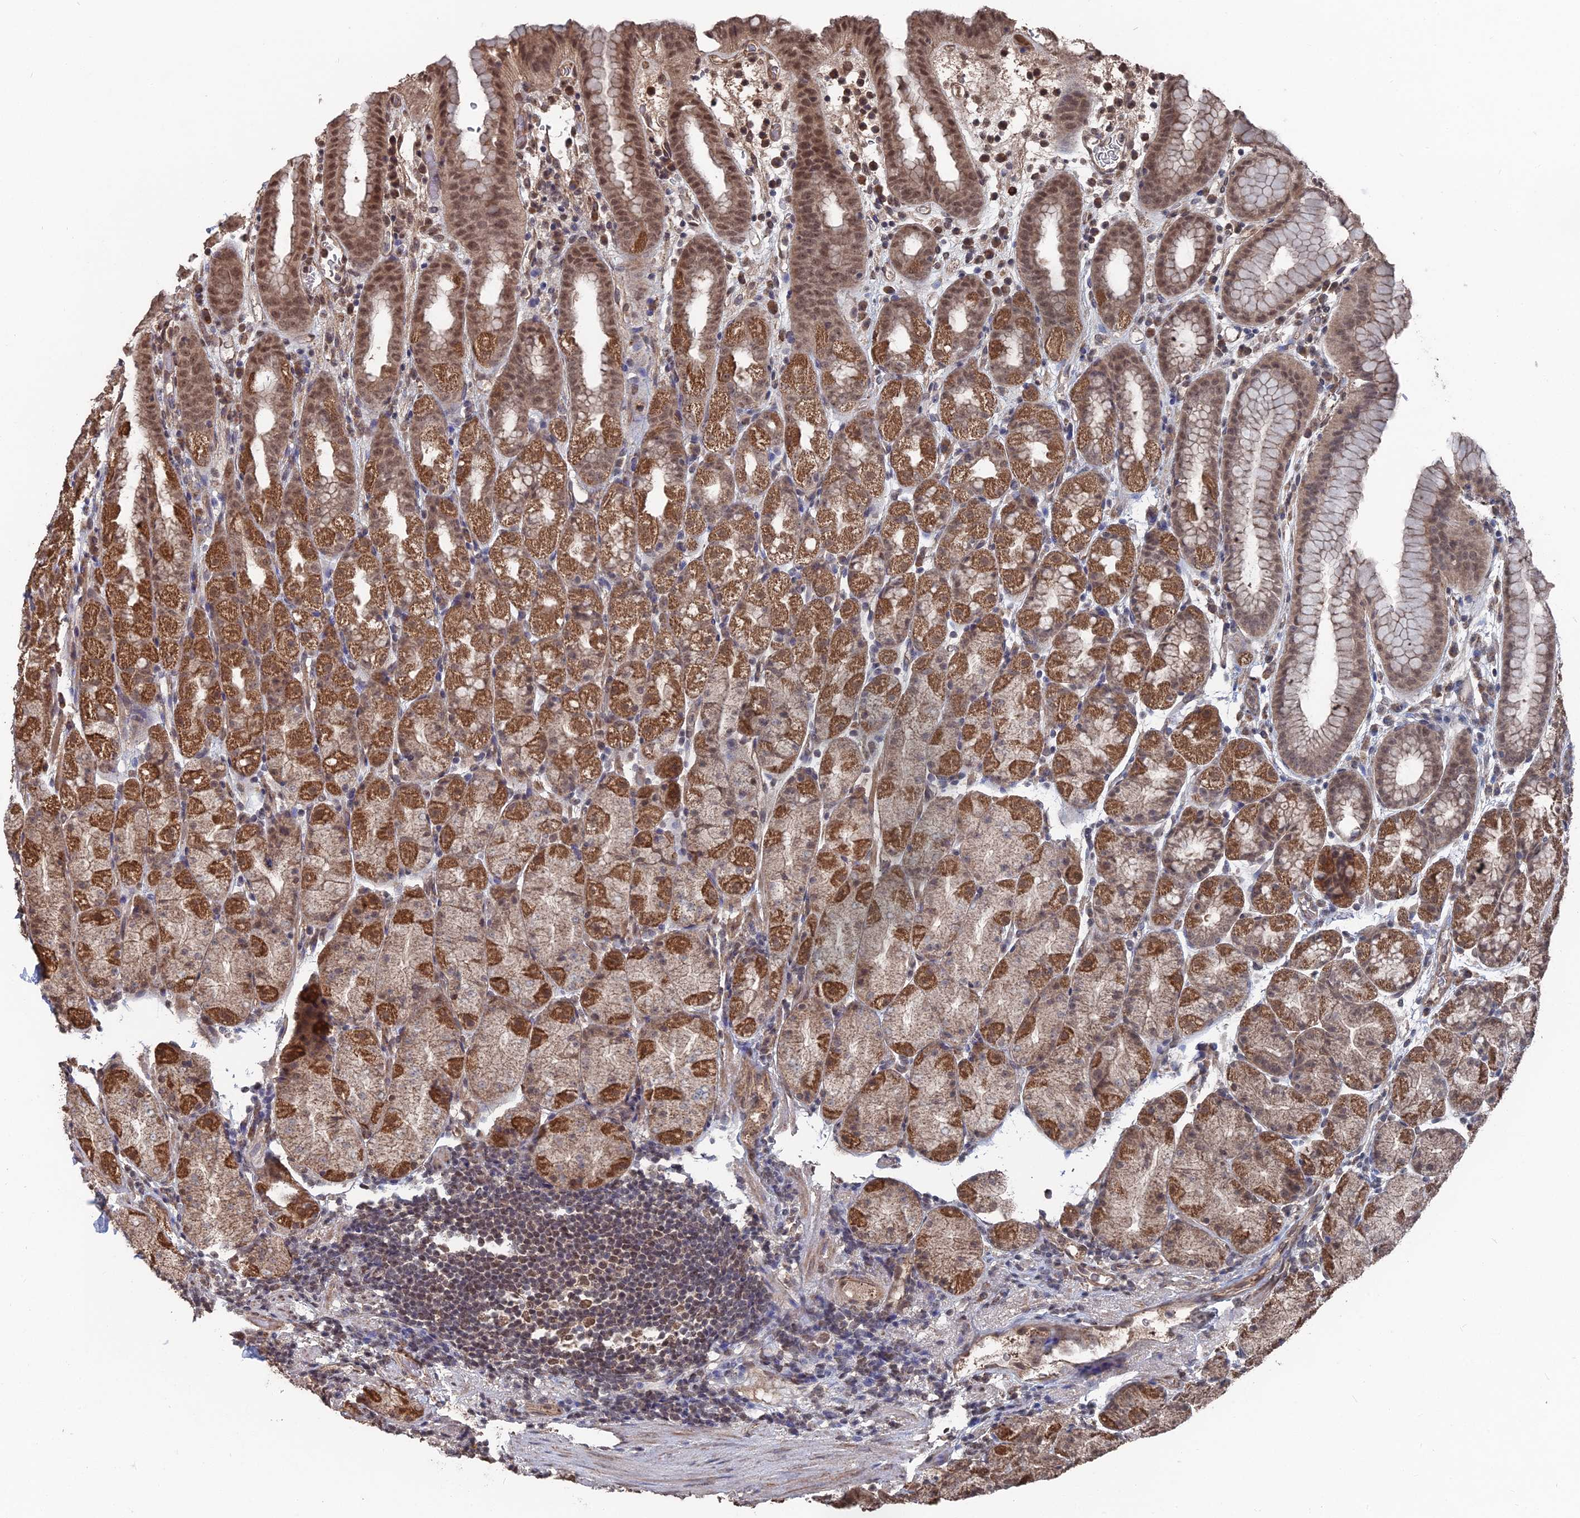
{"staining": {"intensity": "strong", "quantity": ">75%", "location": "cytoplasmic/membranous,nuclear"}, "tissue": "stomach", "cell_type": "Glandular cells", "image_type": "normal", "snomed": [{"axis": "morphology", "description": "Normal tissue, NOS"}, {"axis": "topography", "description": "Stomach, upper"}, {"axis": "topography", "description": "Stomach, lower"}, {"axis": "topography", "description": "Small intestine"}], "caption": "The histopathology image shows immunohistochemical staining of benign stomach. There is strong cytoplasmic/membranous,nuclear positivity is appreciated in approximately >75% of glandular cells.", "gene": "CCNP", "patient": {"sex": "male", "age": 68}}